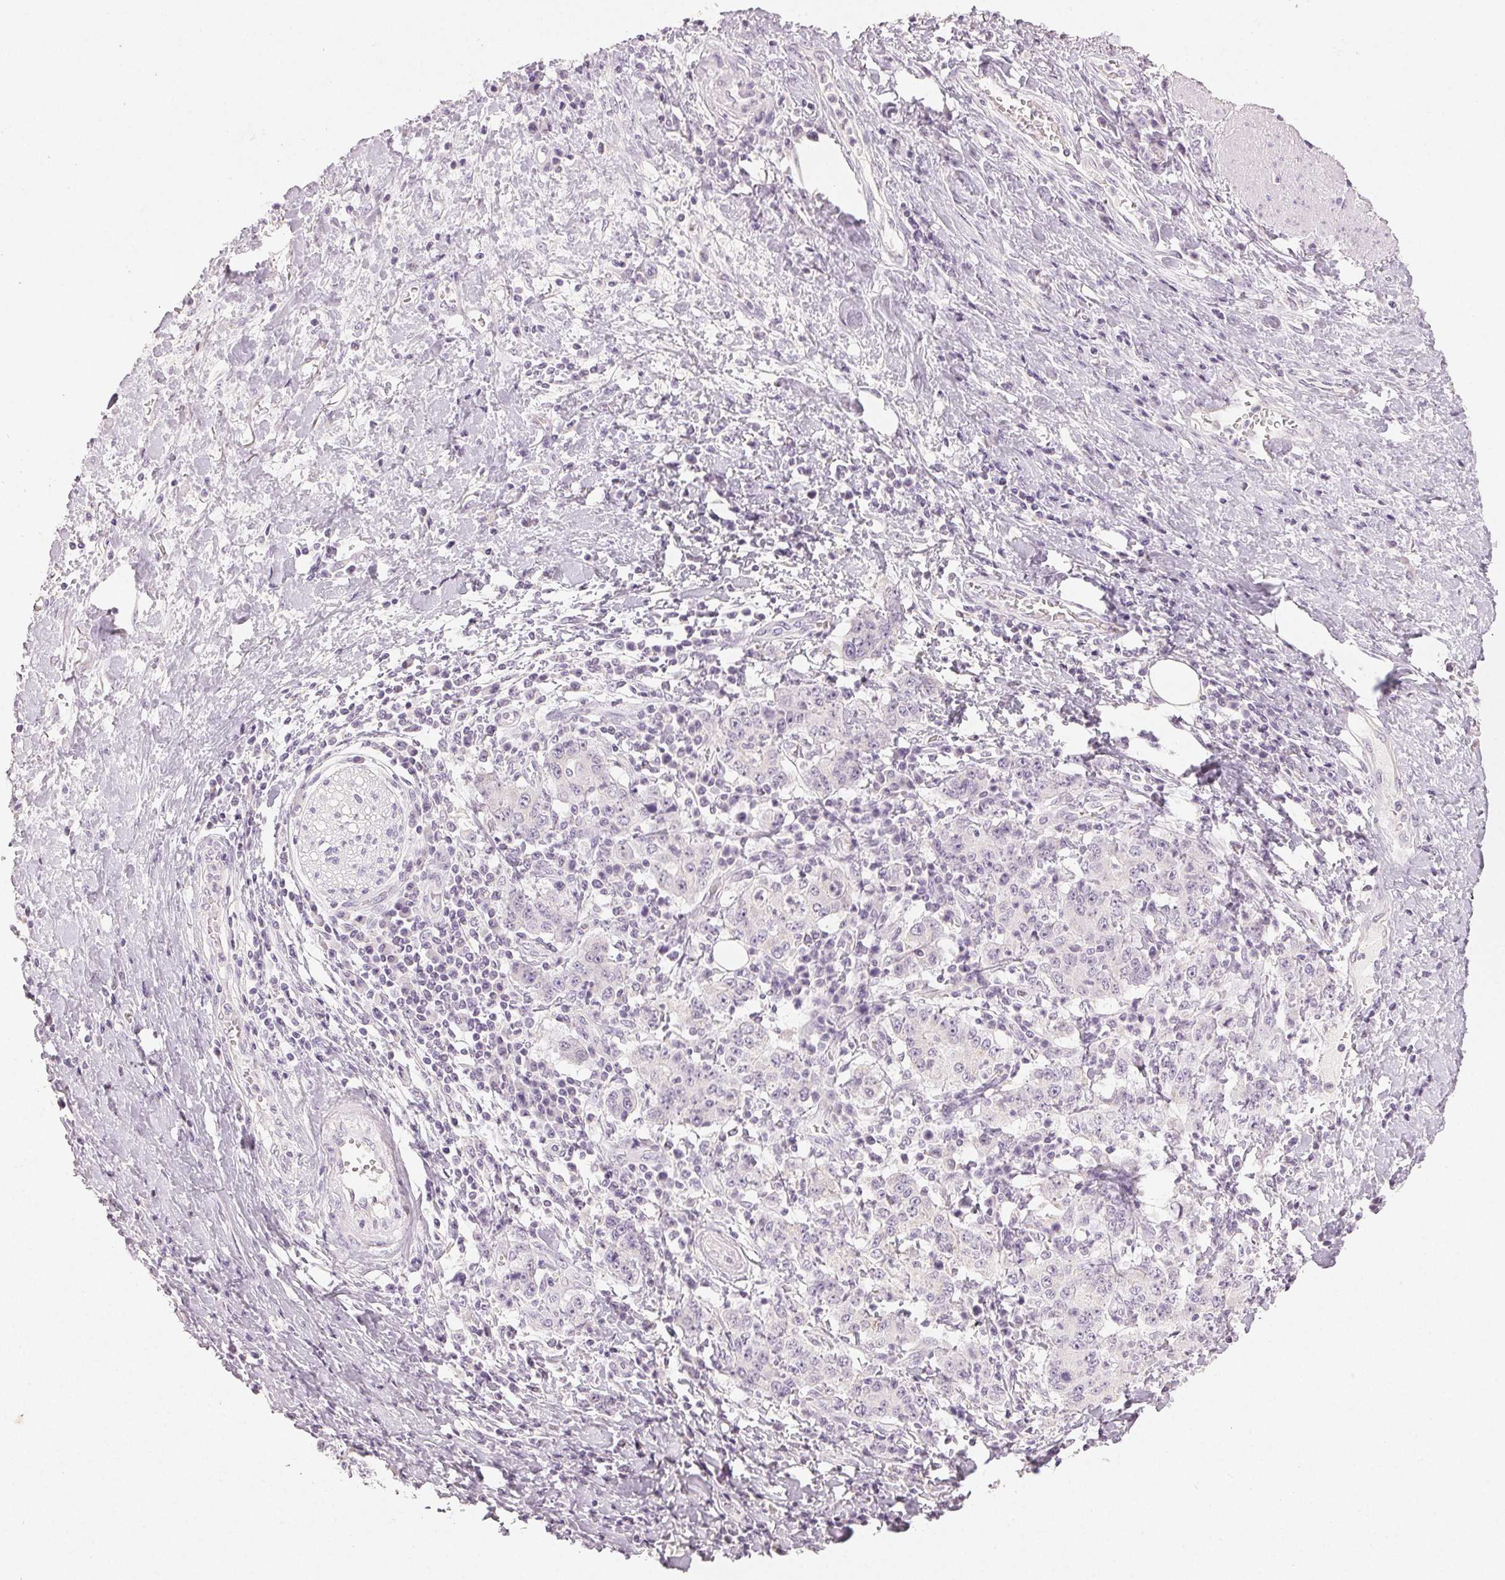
{"staining": {"intensity": "negative", "quantity": "none", "location": "none"}, "tissue": "stomach cancer", "cell_type": "Tumor cells", "image_type": "cancer", "snomed": [{"axis": "morphology", "description": "Normal tissue, NOS"}, {"axis": "morphology", "description": "Adenocarcinoma, NOS"}, {"axis": "topography", "description": "Stomach, upper"}, {"axis": "topography", "description": "Stomach"}], "caption": "High power microscopy micrograph of an IHC micrograph of stomach cancer (adenocarcinoma), revealing no significant positivity in tumor cells.", "gene": "LVRN", "patient": {"sex": "male", "age": 59}}